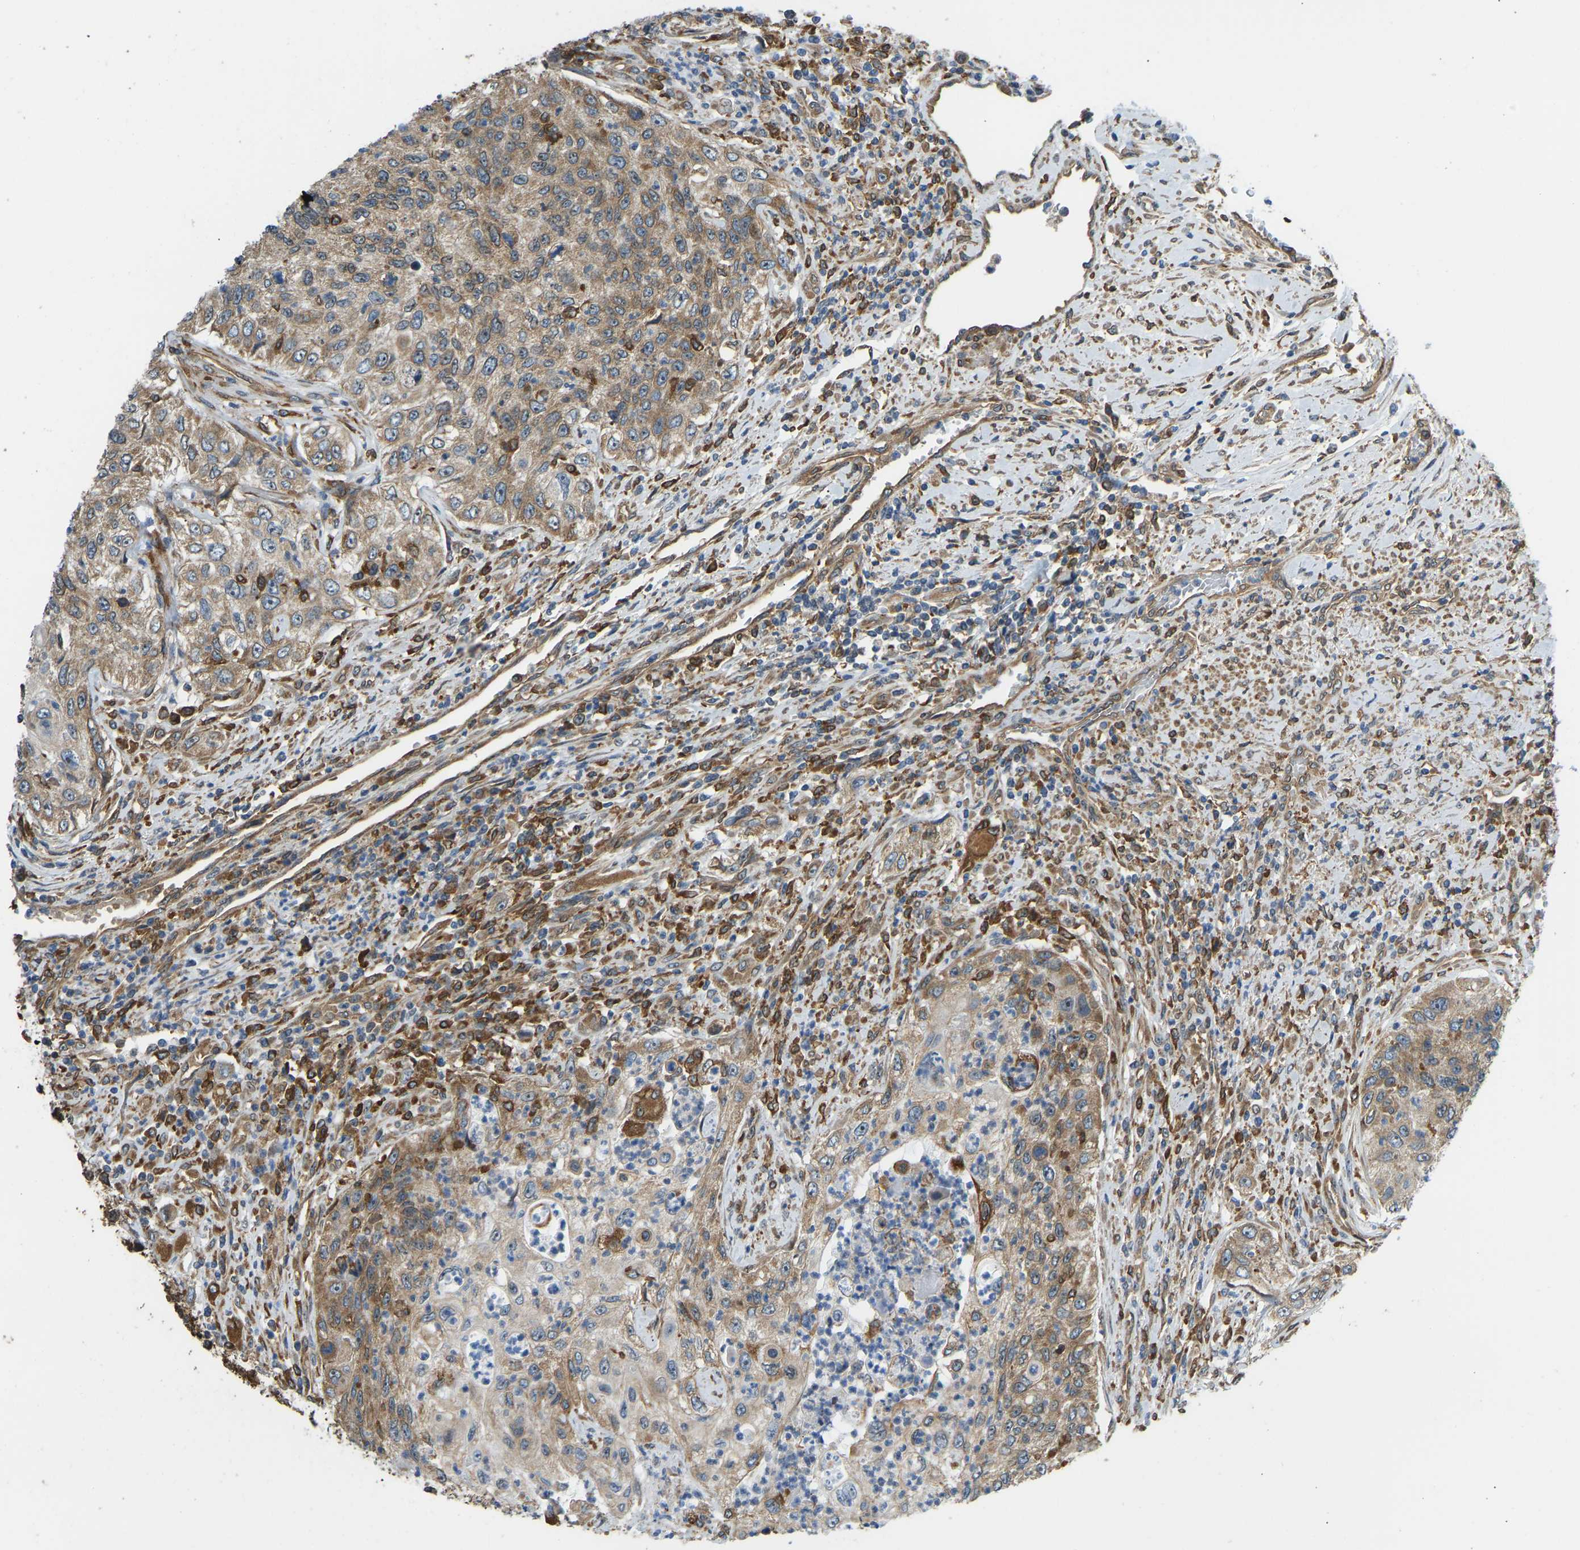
{"staining": {"intensity": "moderate", "quantity": ">75%", "location": "cytoplasmic/membranous"}, "tissue": "urothelial cancer", "cell_type": "Tumor cells", "image_type": "cancer", "snomed": [{"axis": "morphology", "description": "Urothelial carcinoma, High grade"}, {"axis": "topography", "description": "Urinary bladder"}], "caption": "Immunohistochemistry (IHC) staining of urothelial cancer, which shows medium levels of moderate cytoplasmic/membranous staining in about >75% of tumor cells indicating moderate cytoplasmic/membranous protein expression. The staining was performed using DAB (brown) for protein detection and nuclei were counterstained in hematoxylin (blue).", "gene": "OS9", "patient": {"sex": "female", "age": 60}}